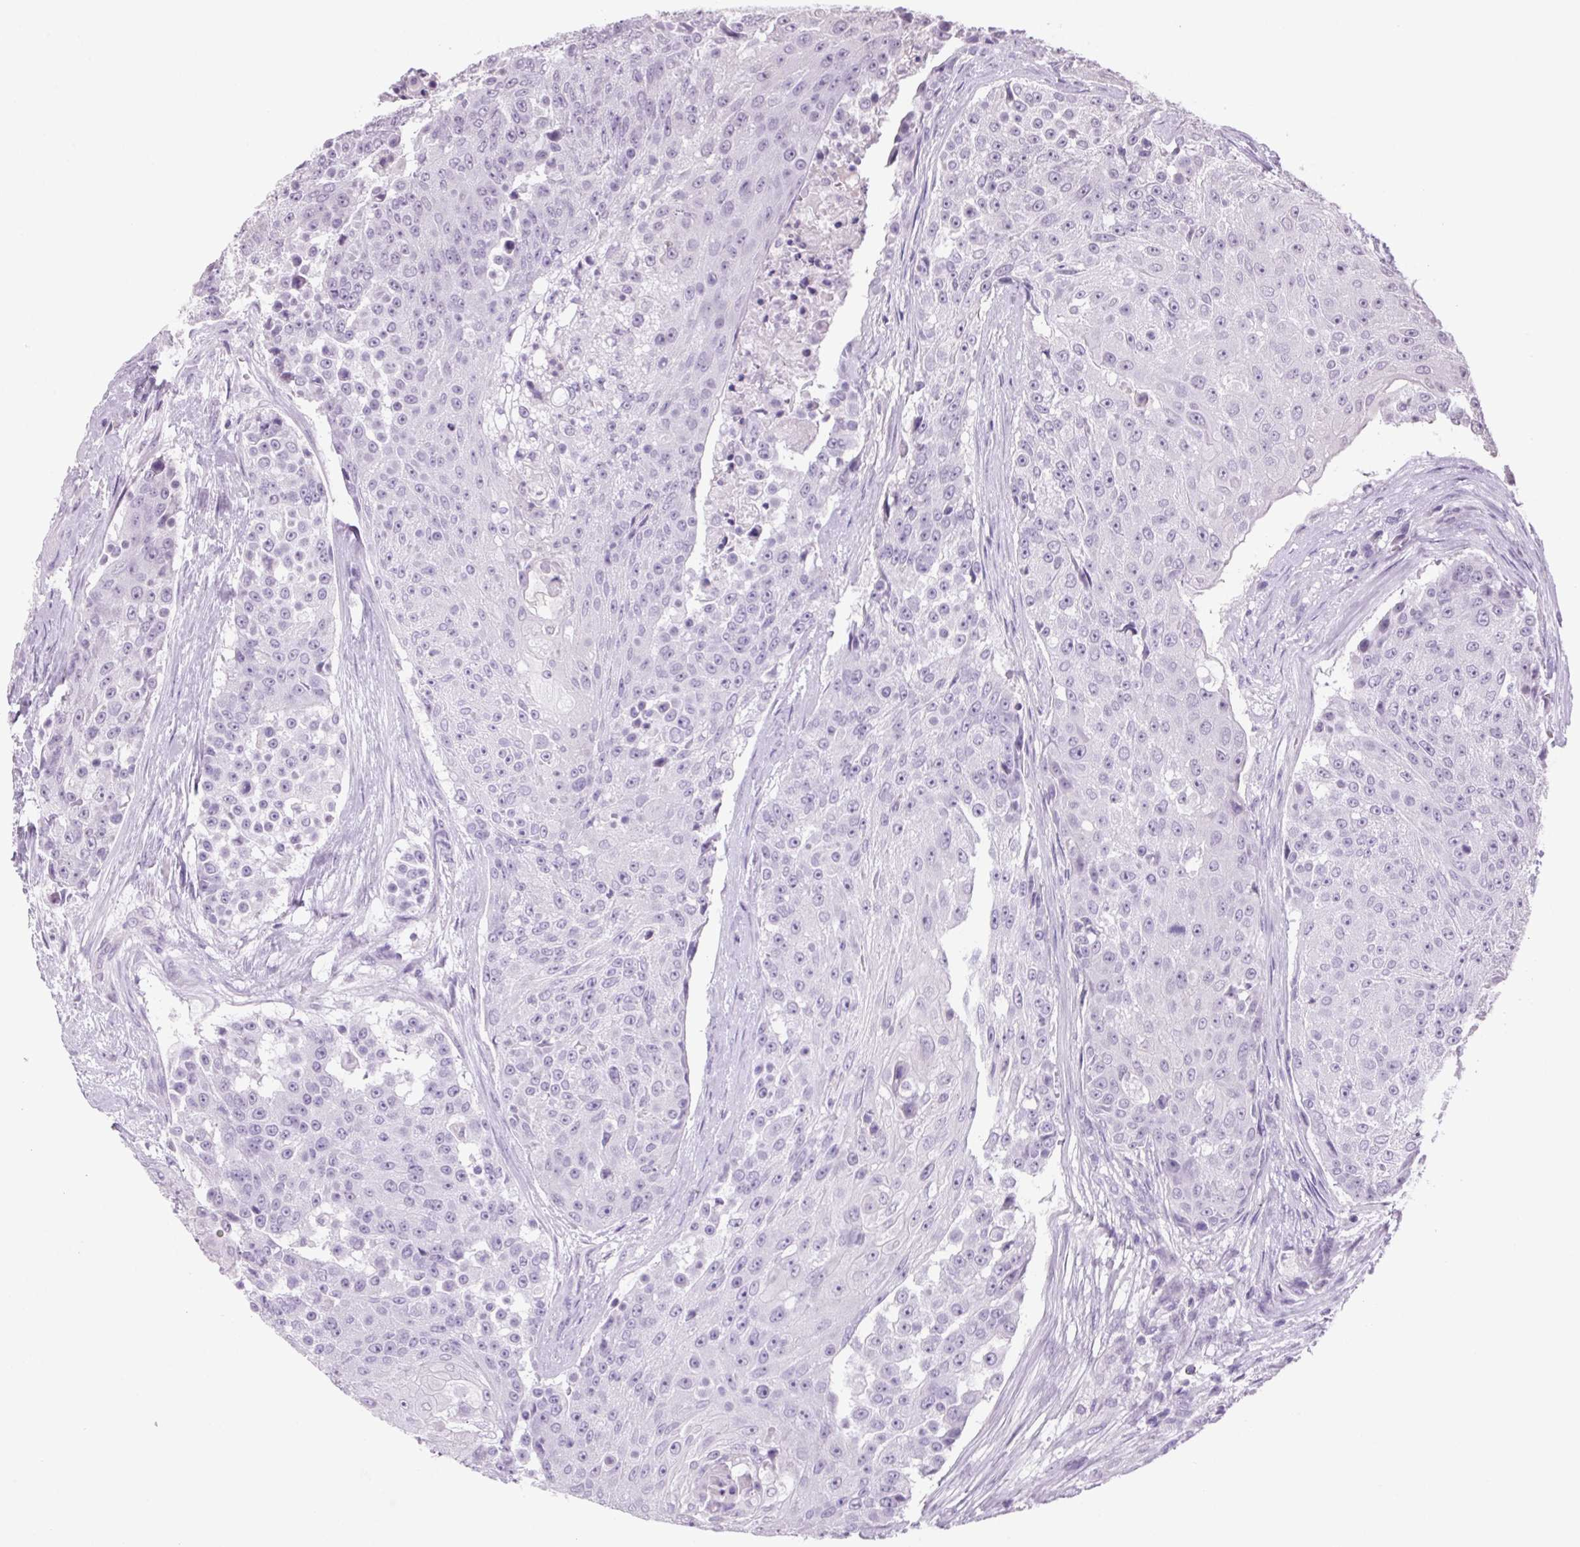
{"staining": {"intensity": "negative", "quantity": "none", "location": "none"}, "tissue": "urothelial cancer", "cell_type": "Tumor cells", "image_type": "cancer", "snomed": [{"axis": "morphology", "description": "Urothelial carcinoma, High grade"}, {"axis": "topography", "description": "Urinary bladder"}], "caption": "High magnification brightfield microscopy of urothelial cancer stained with DAB (brown) and counterstained with hematoxylin (blue): tumor cells show no significant staining.", "gene": "VWA3B", "patient": {"sex": "female", "age": 63}}